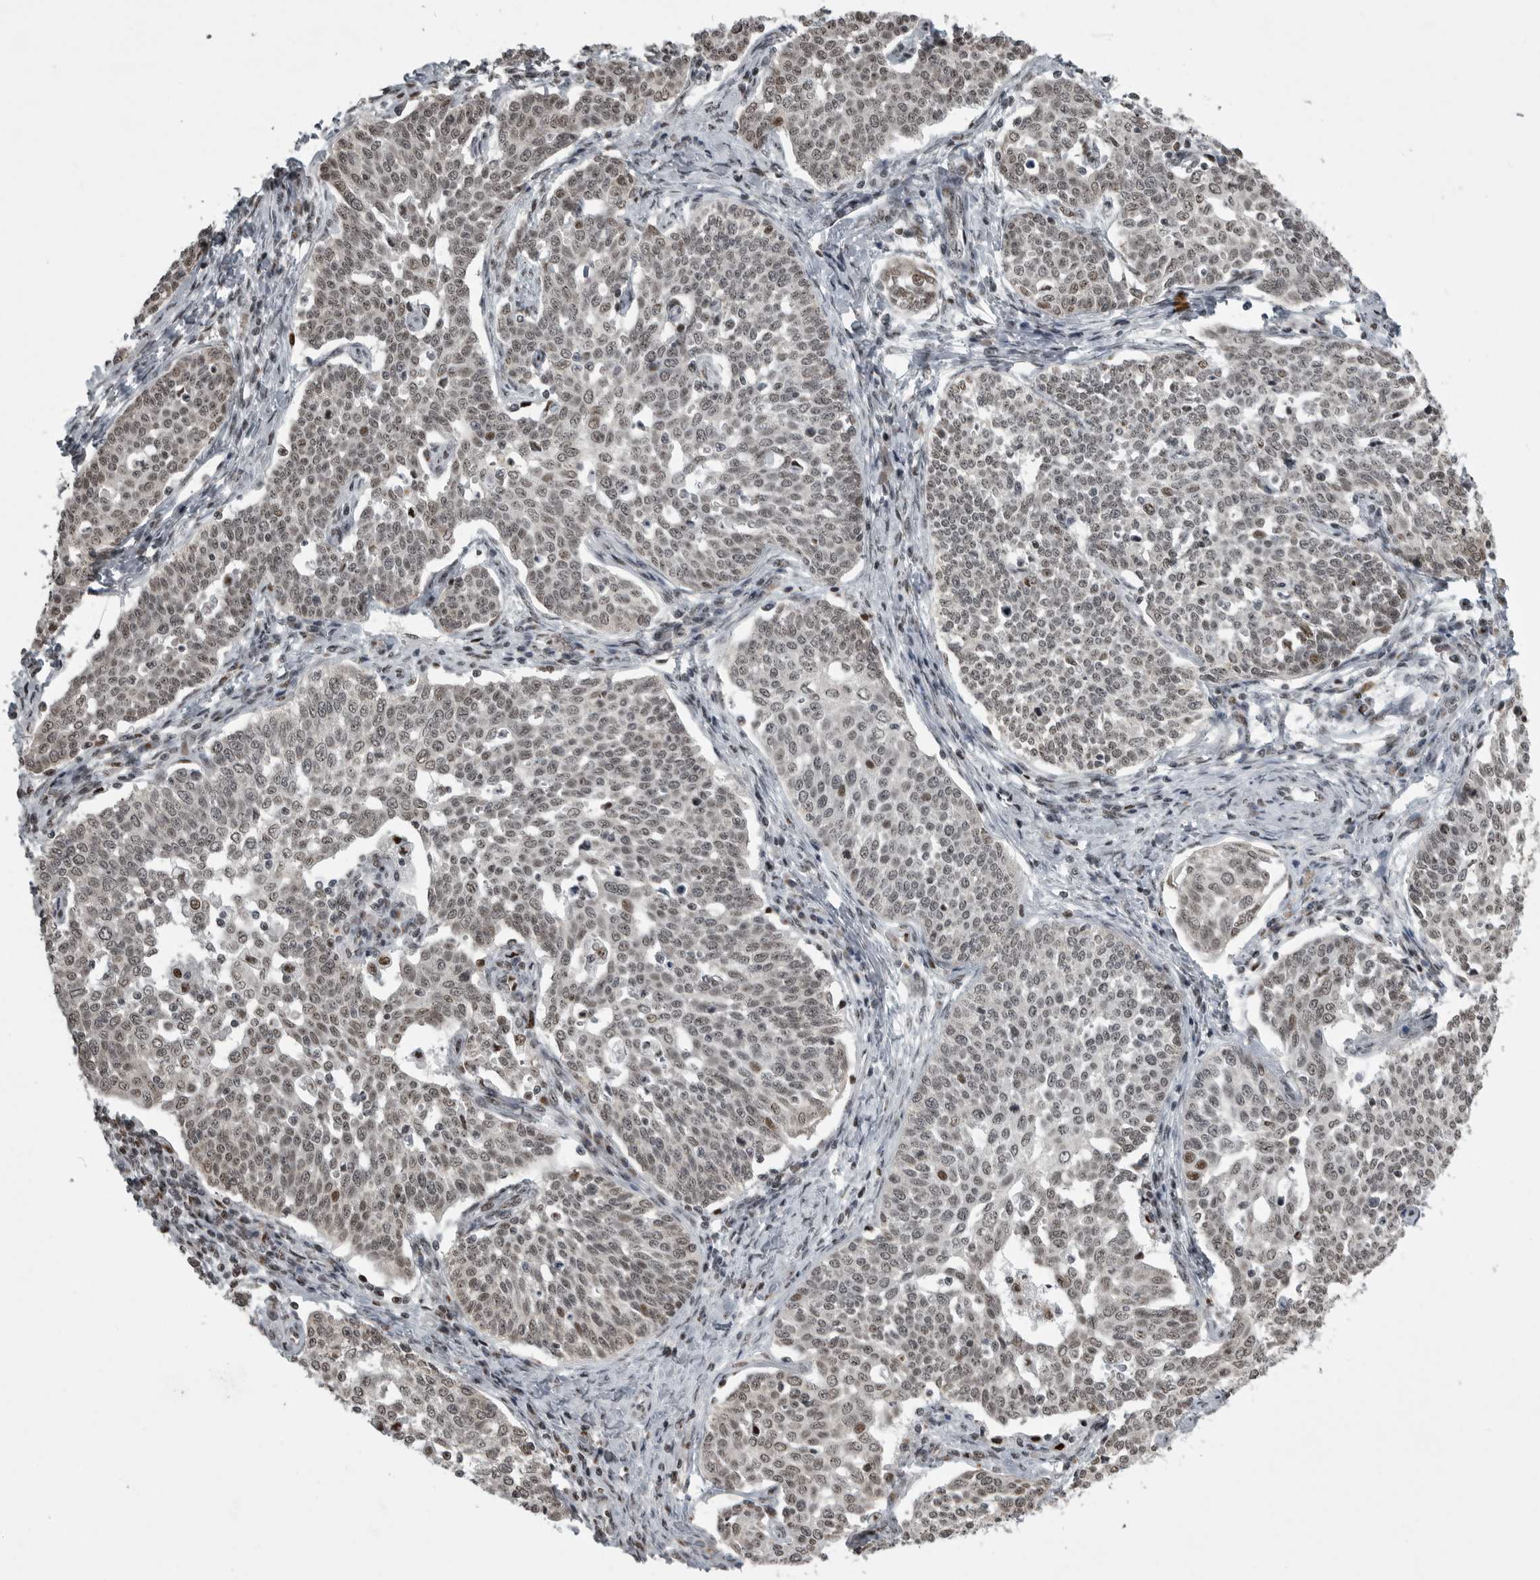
{"staining": {"intensity": "weak", "quantity": "25%-75%", "location": "nuclear"}, "tissue": "cervical cancer", "cell_type": "Tumor cells", "image_type": "cancer", "snomed": [{"axis": "morphology", "description": "Squamous cell carcinoma, NOS"}, {"axis": "topography", "description": "Cervix"}], "caption": "Tumor cells reveal weak nuclear positivity in approximately 25%-75% of cells in squamous cell carcinoma (cervical).", "gene": "YAF2", "patient": {"sex": "female", "age": 34}}